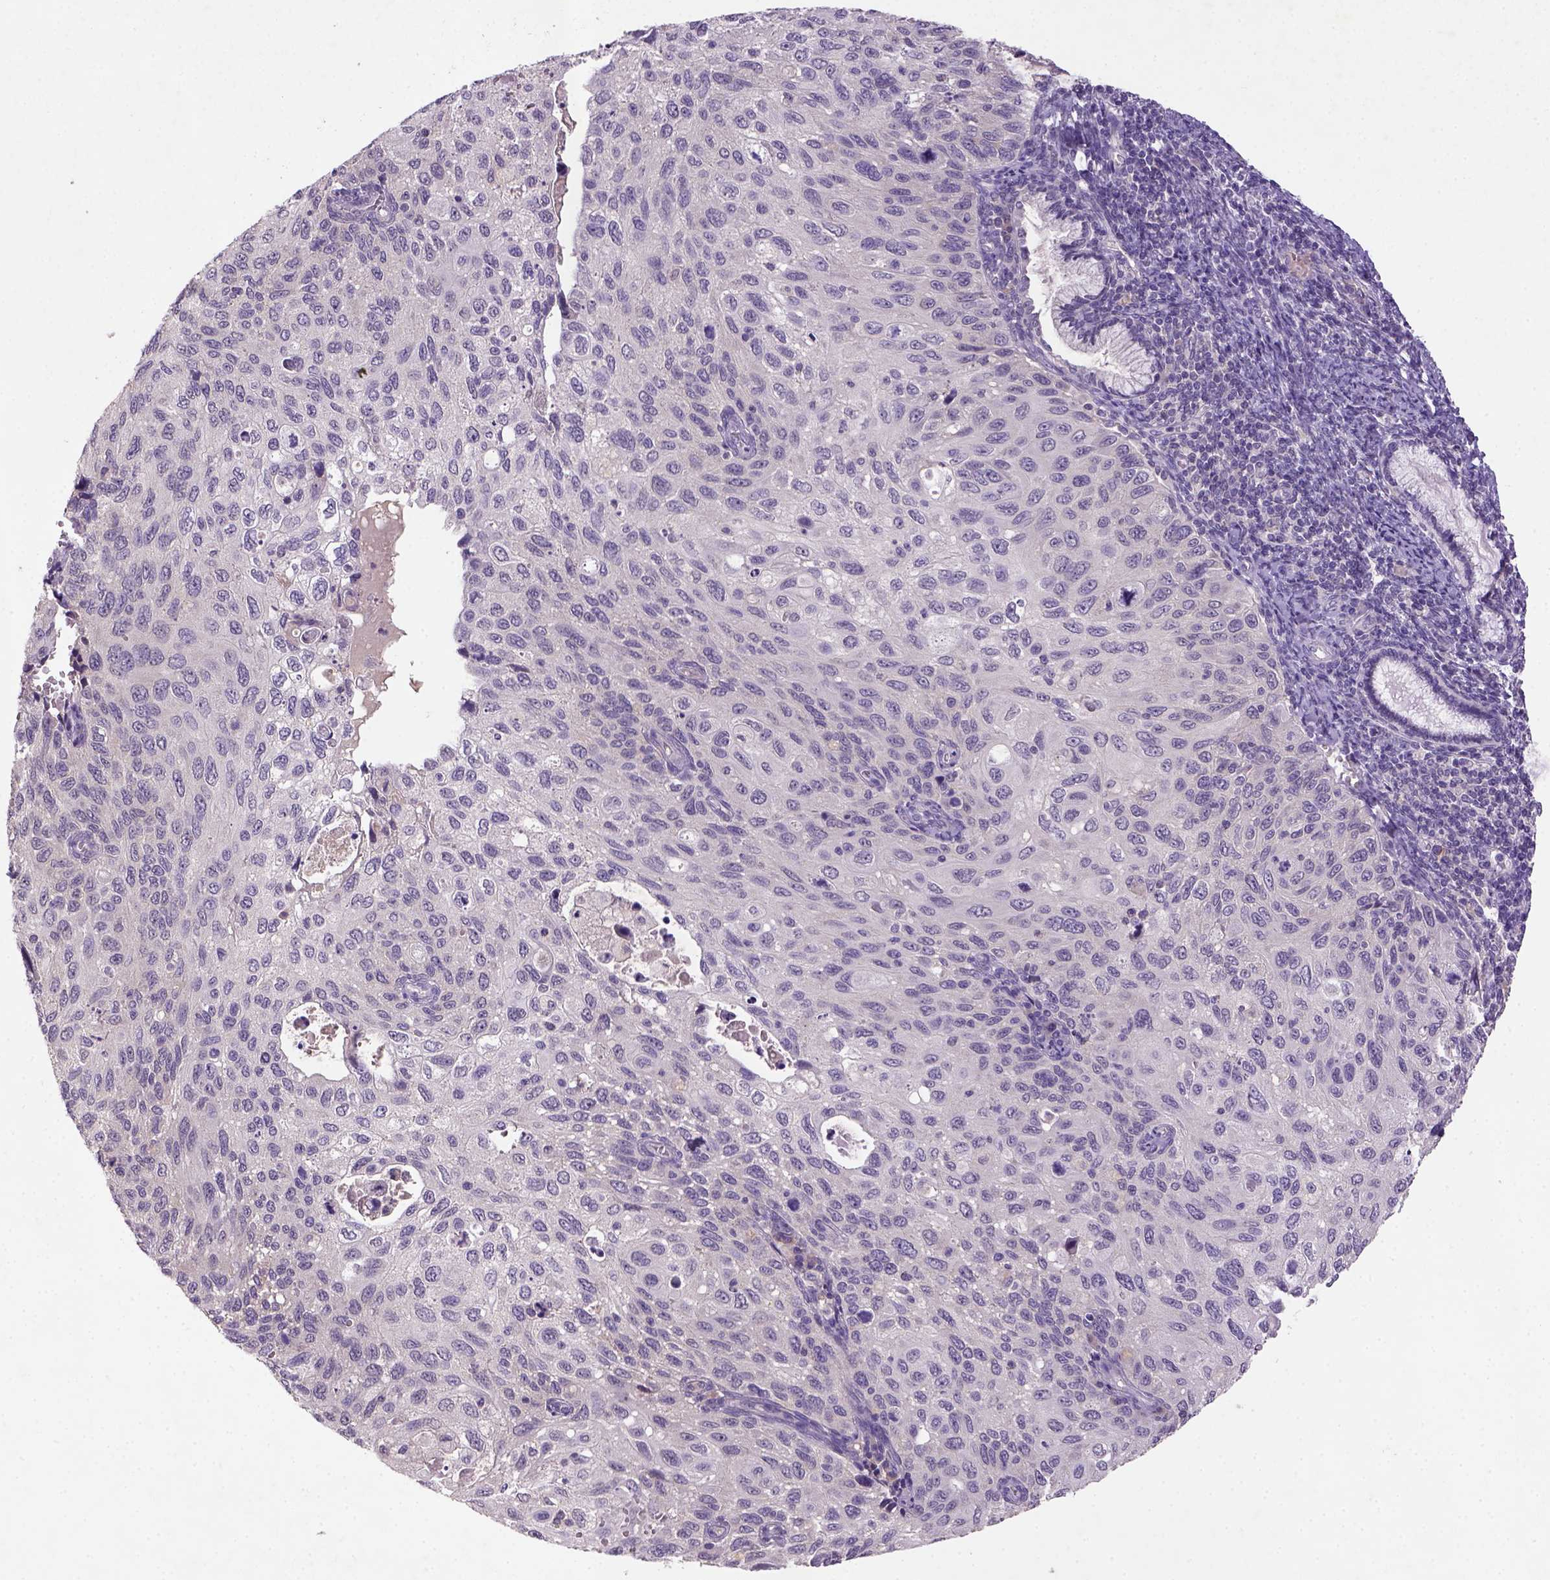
{"staining": {"intensity": "negative", "quantity": "none", "location": "none"}, "tissue": "cervical cancer", "cell_type": "Tumor cells", "image_type": "cancer", "snomed": [{"axis": "morphology", "description": "Squamous cell carcinoma, NOS"}, {"axis": "topography", "description": "Cervix"}], "caption": "The histopathology image reveals no staining of tumor cells in cervical cancer.", "gene": "NLGN2", "patient": {"sex": "female", "age": 70}}